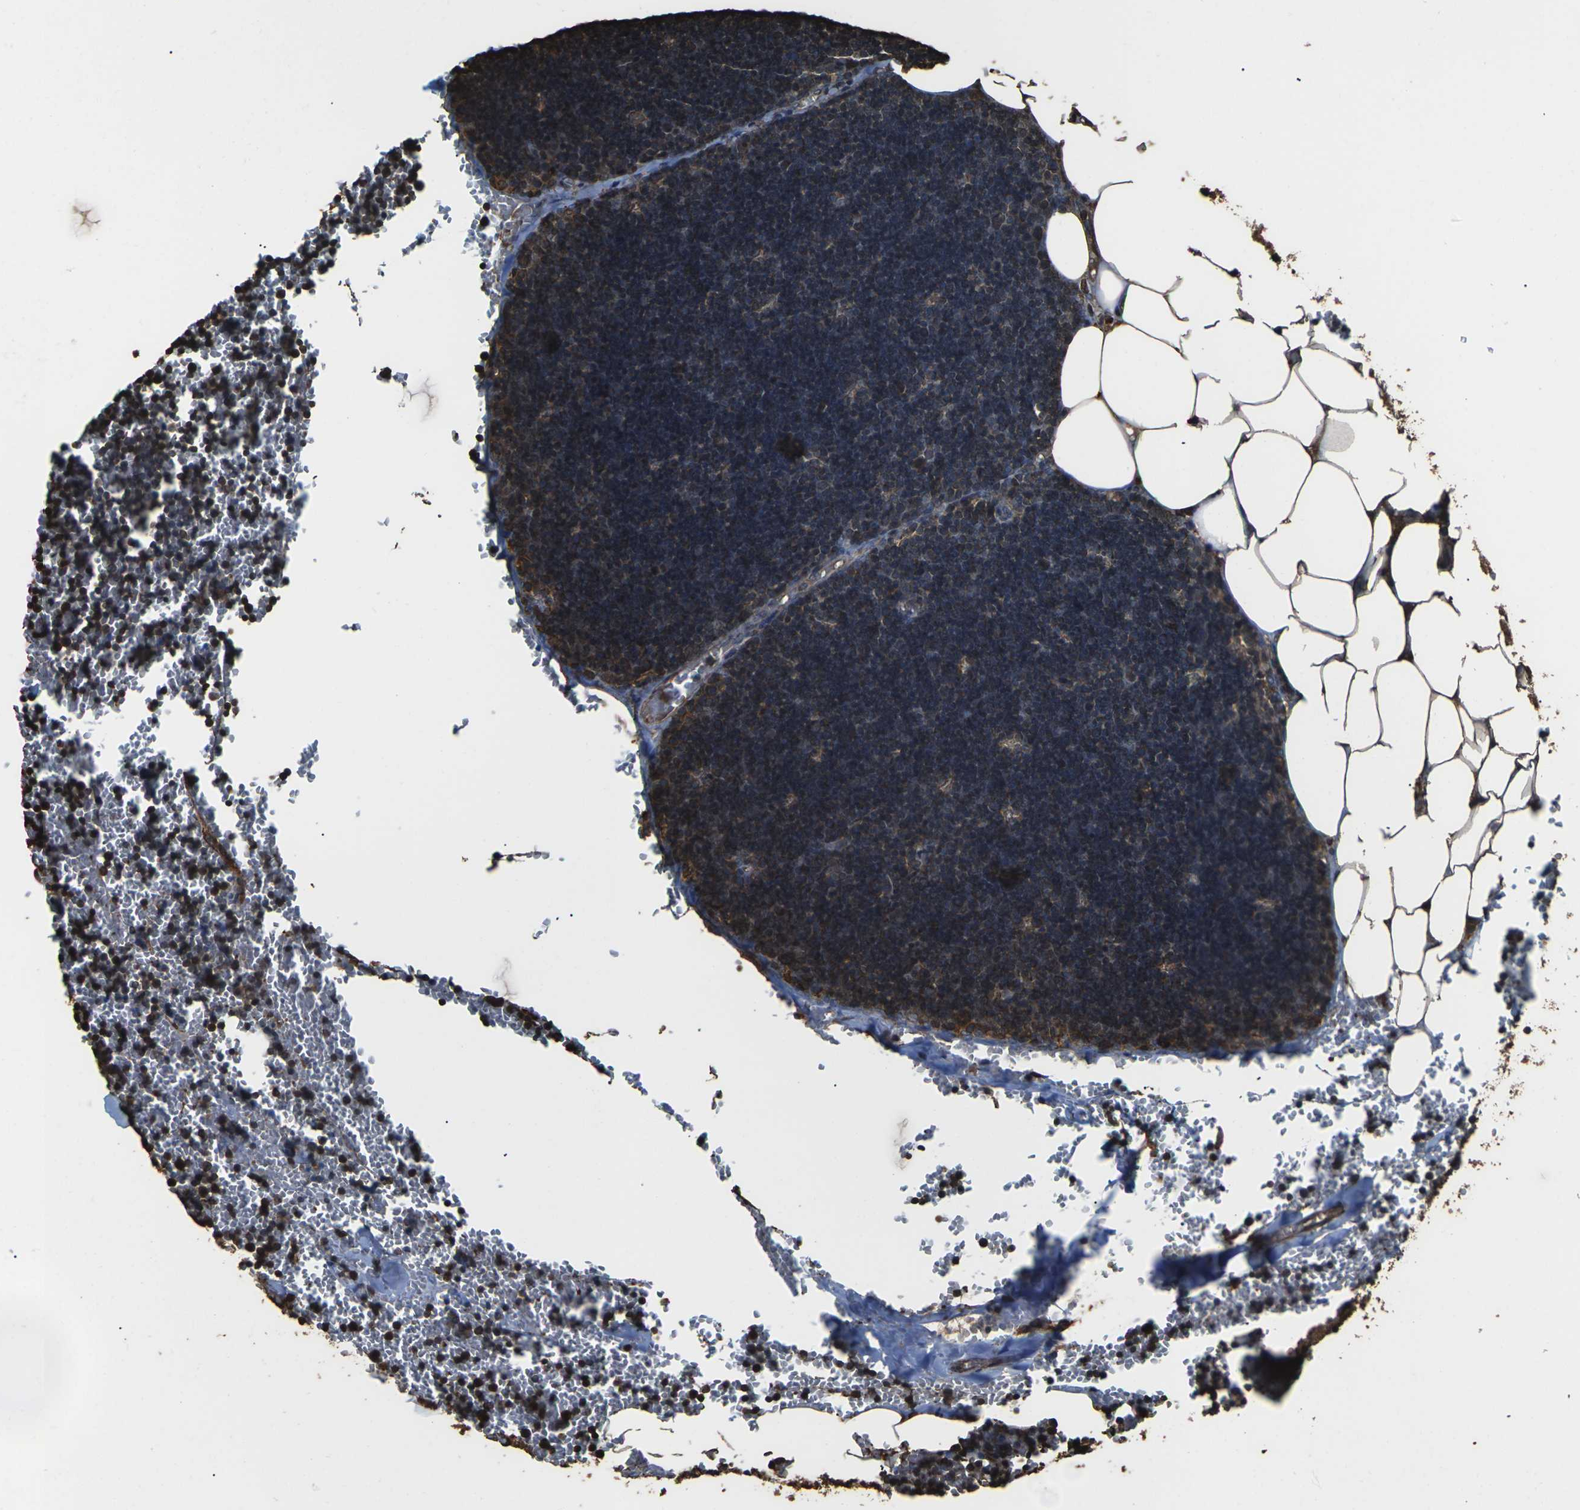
{"staining": {"intensity": "moderate", "quantity": ">75%", "location": "cytoplasmic/membranous"}, "tissue": "lymph node", "cell_type": "Germinal center cells", "image_type": "normal", "snomed": [{"axis": "morphology", "description": "Normal tissue, NOS"}, {"axis": "topography", "description": "Lymph node"}], "caption": "Brown immunohistochemical staining in benign human lymph node exhibits moderate cytoplasmic/membranous positivity in about >75% of germinal center cells. (DAB IHC, brown staining for protein, blue staining for nuclei).", "gene": "DHPS", "patient": {"sex": "male", "age": 33}}